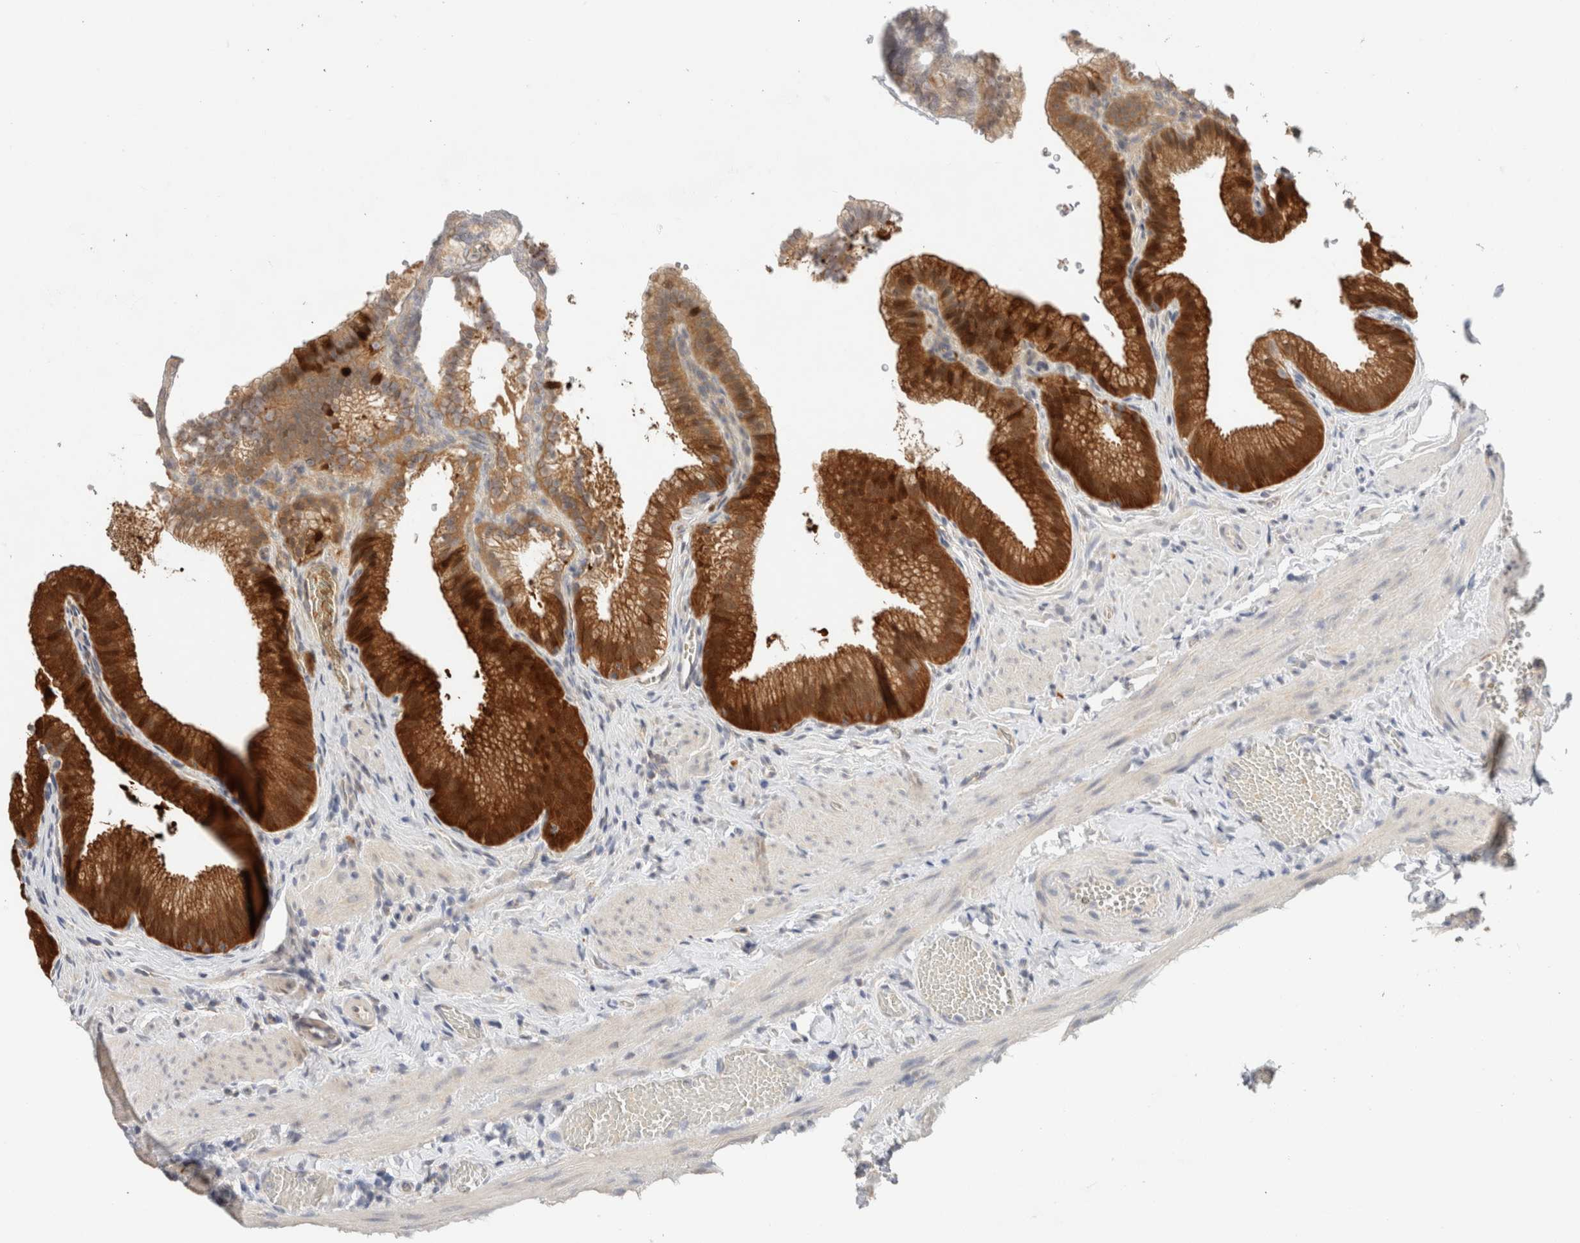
{"staining": {"intensity": "strong", "quantity": ">75%", "location": "cytoplasmic/membranous"}, "tissue": "gallbladder", "cell_type": "Glandular cells", "image_type": "normal", "snomed": [{"axis": "morphology", "description": "Normal tissue, NOS"}, {"axis": "topography", "description": "Gallbladder"}], "caption": "A brown stain labels strong cytoplasmic/membranous expression of a protein in glandular cells of unremarkable human gallbladder. (DAB IHC with brightfield microscopy, high magnification).", "gene": "CA13", "patient": {"sex": "male", "age": 38}}